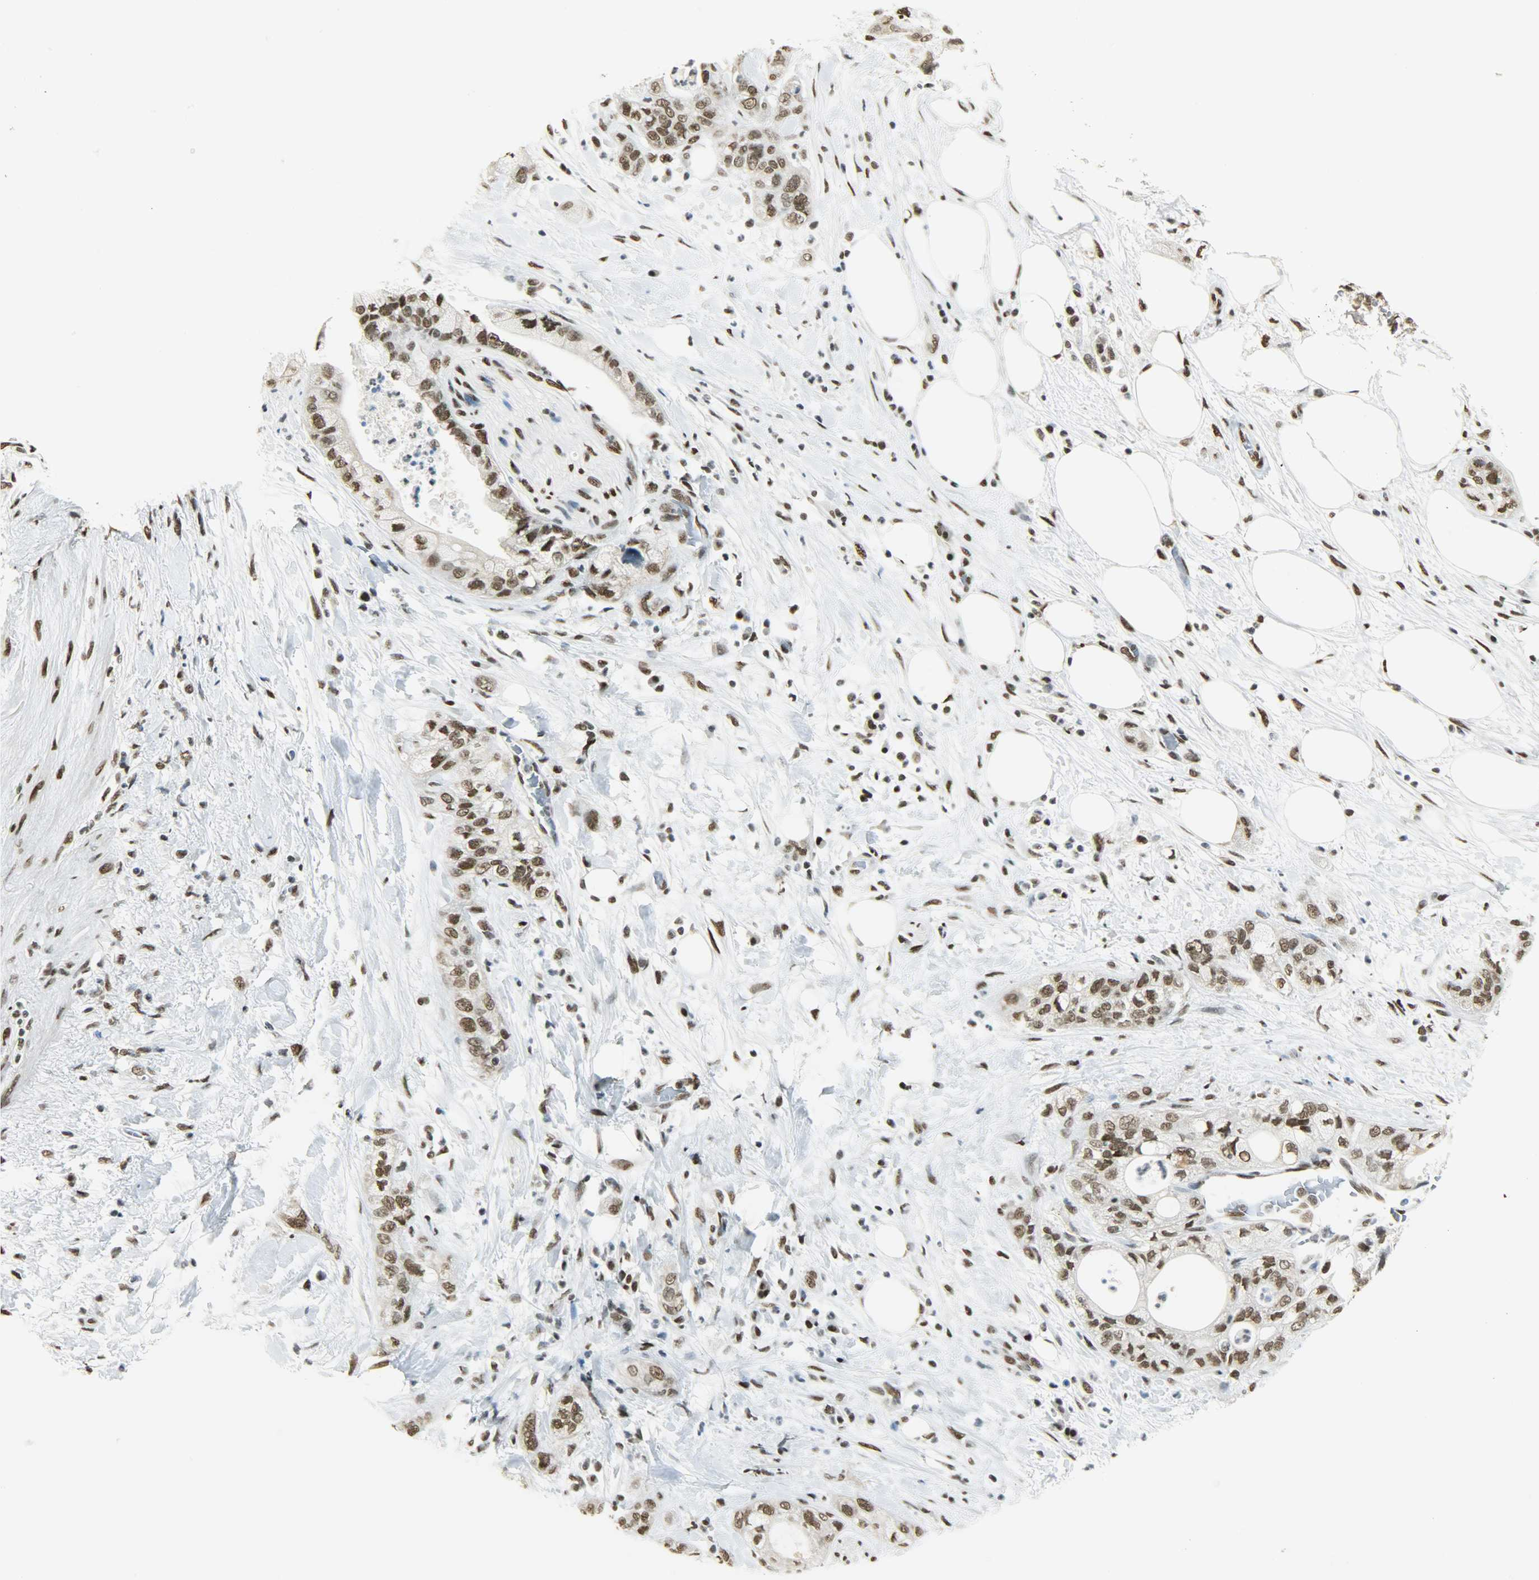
{"staining": {"intensity": "strong", "quantity": ">75%", "location": "nuclear"}, "tissue": "pancreatic cancer", "cell_type": "Tumor cells", "image_type": "cancer", "snomed": [{"axis": "morphology", "description": "Adenocarcinoma, NOS"}, {"axis": "topography", "description": "Pancreas"}], "caption": "A brown stain highlights strong nuclear staining of a protein in human pancreatic cancer (adenocarcinoma) tumor cells. Nuclei are stained in blue.", "gene": "MYEF2", "patient": {"sex": "male", "age": 70}}